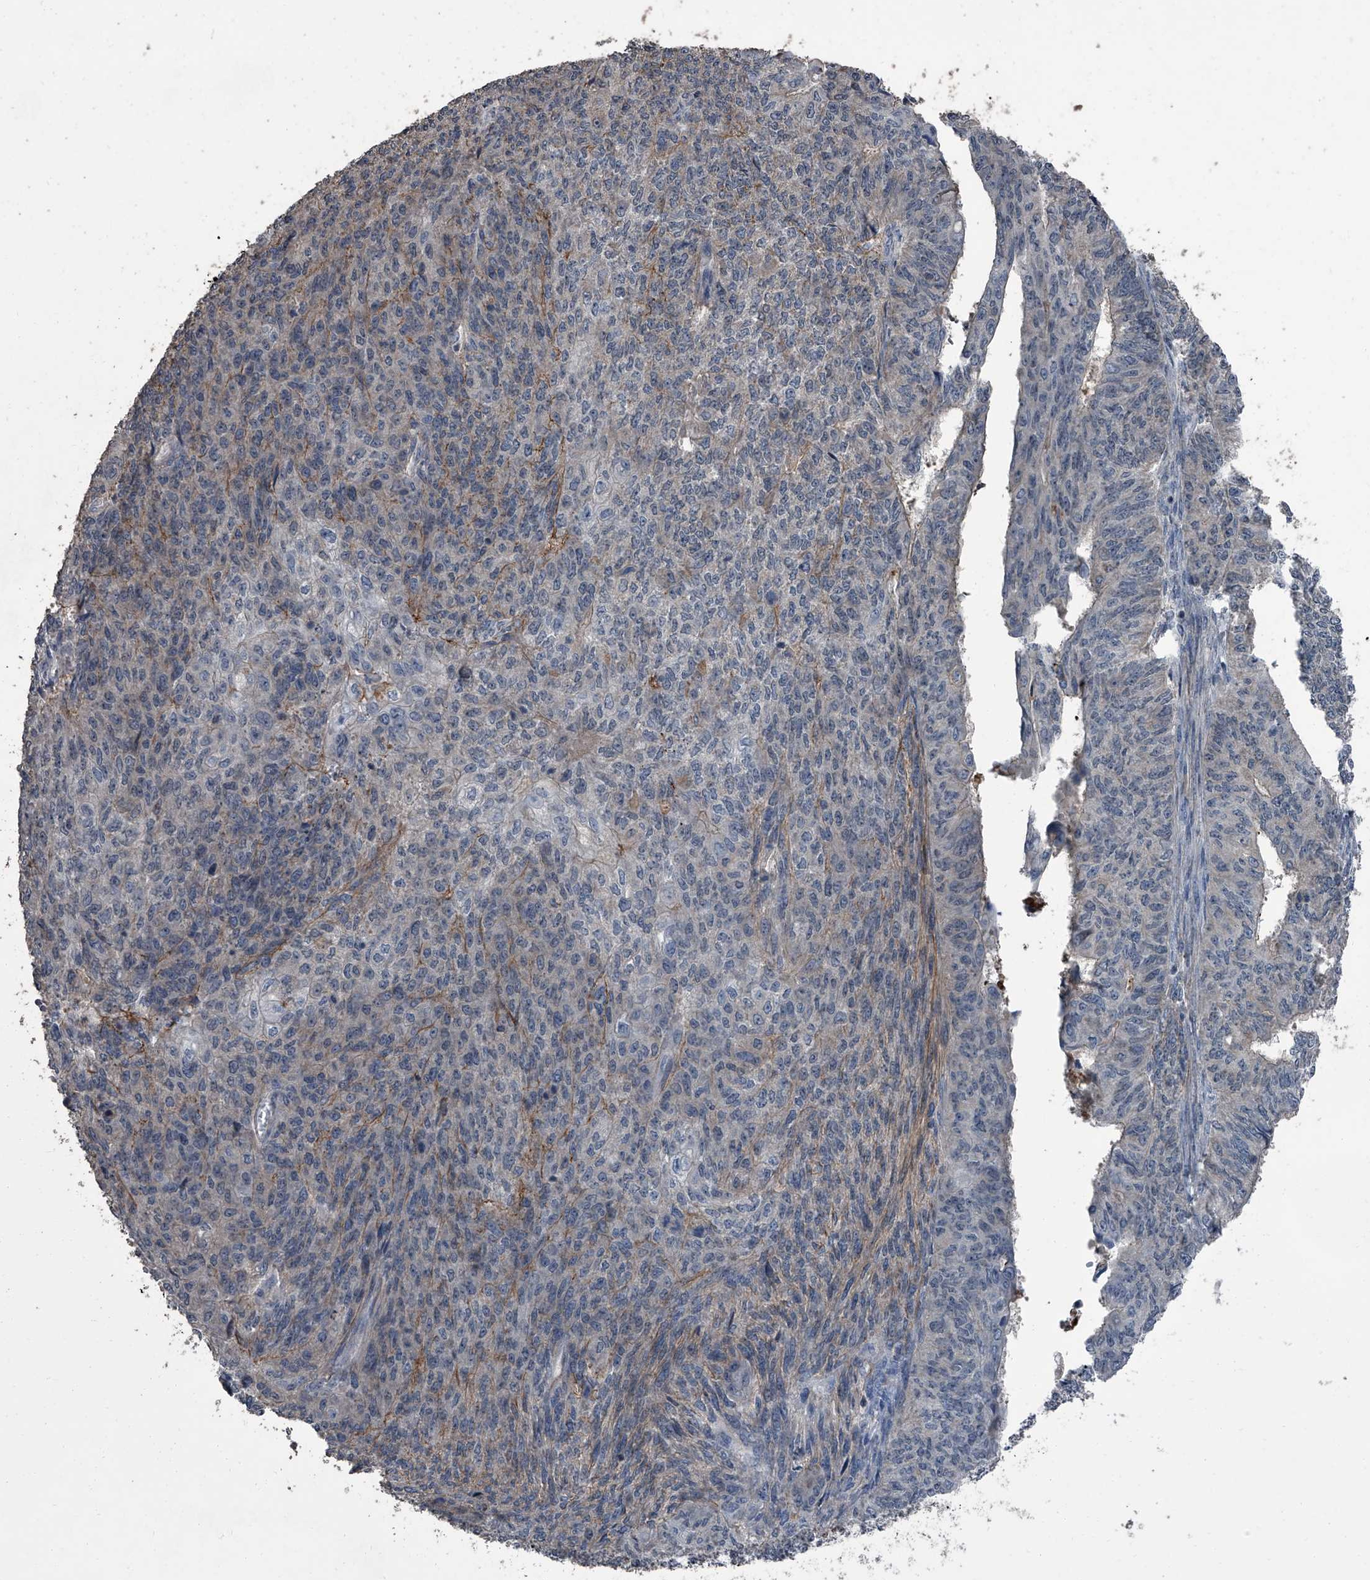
{"staining": {"intensity": "weak", "quantity": "<25%", "location": "cytoplasmic/membranous"}, "tissue": "endometrial cancer", "cell_type": "Tumor cells", "image_type": "cancer", "snomed": [{"axis": "morphology", "description": "Adenocarcinoma, NOS"}, {"axis": "topography", "description": "Endometrium"}], "caption": "Histopathology image shows no protein positivity in tumor cells of endometrial cancer tissue. The staining is performed using DAB brown chromogen with nuclei counter-stained in using hematoxylin.", "gene": "OARD1", "patient": {"sex": "female", "age": 32}}